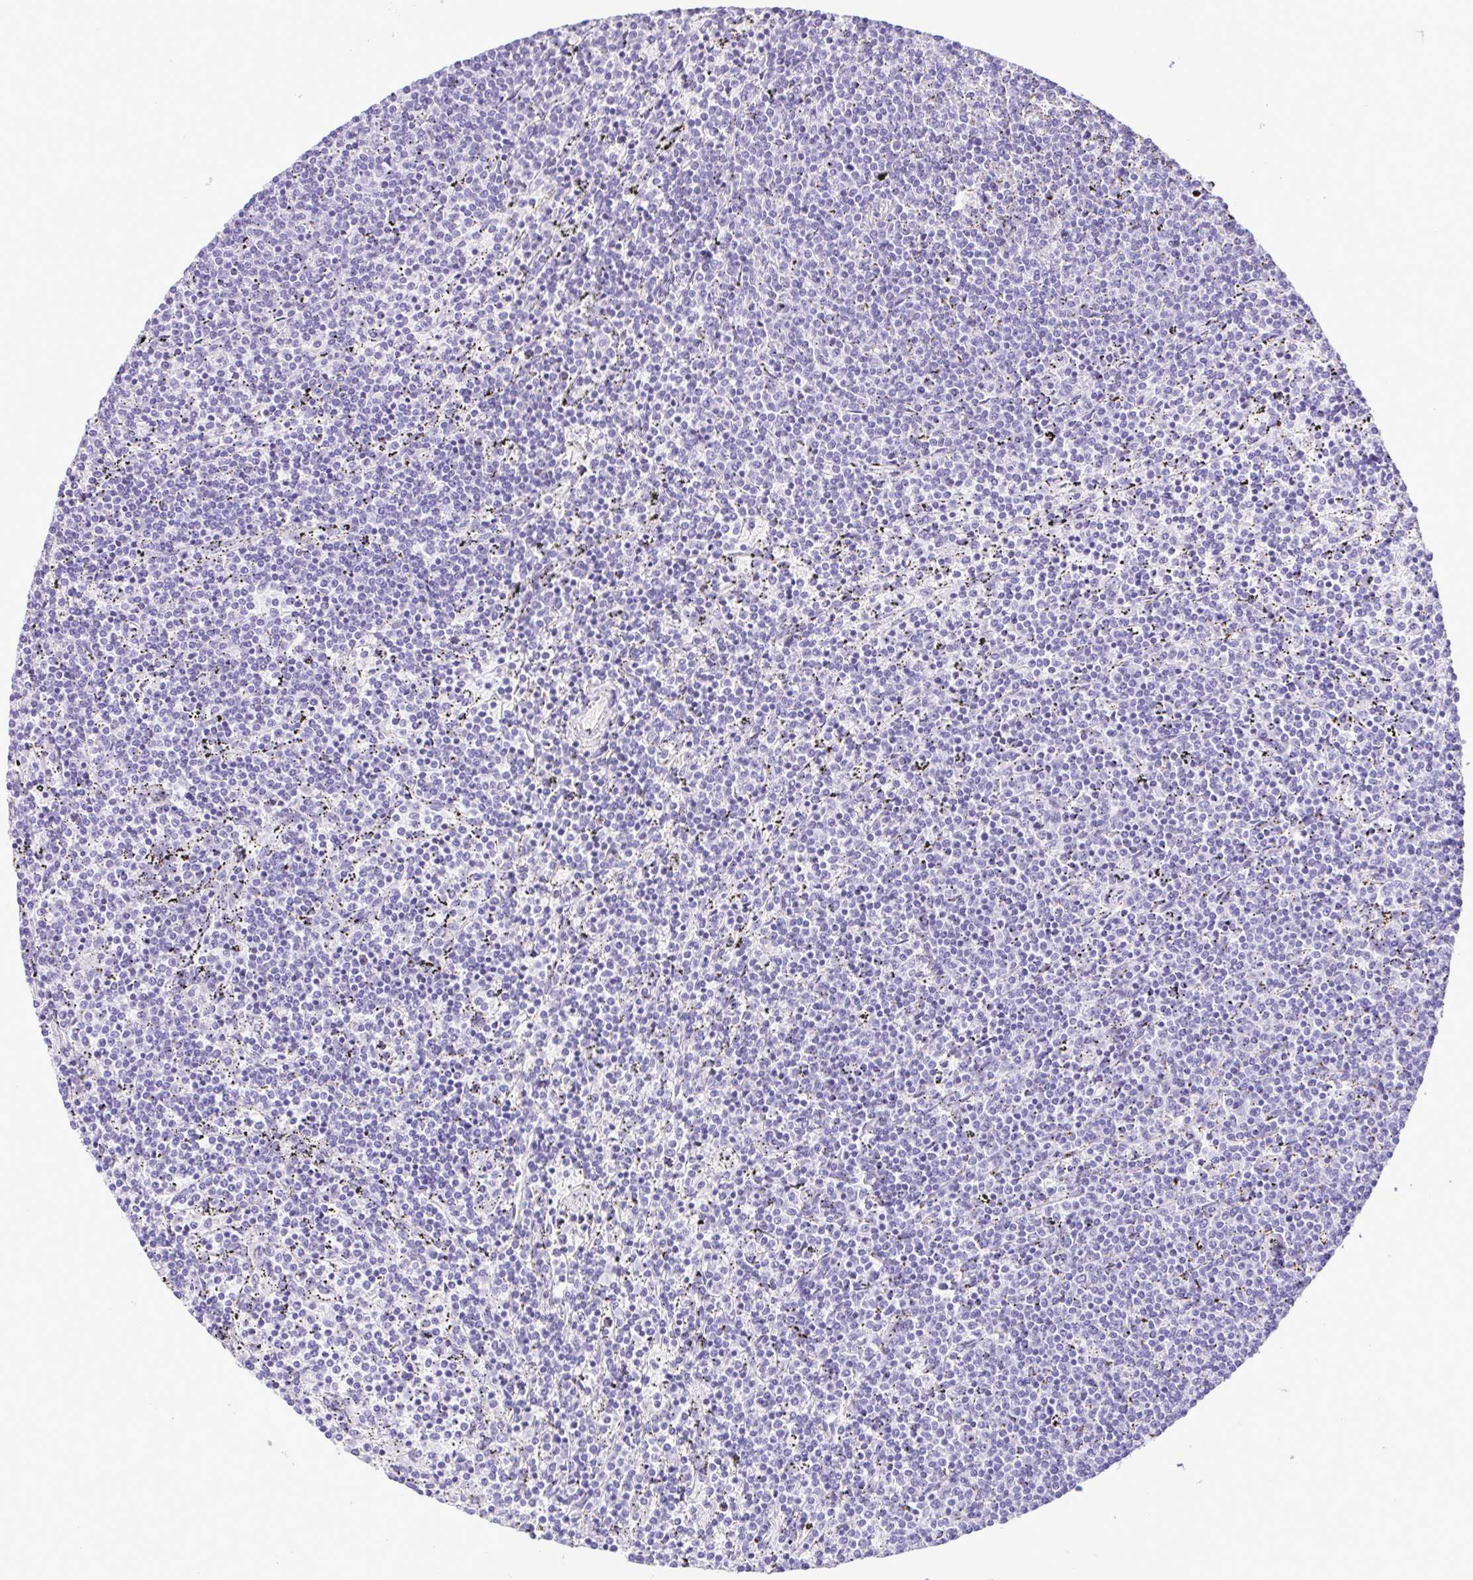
{"staining": {"intensity": "negative", "quantity": "none", "location": "none"}, "tissue": "lymphoma", "cell_type": "Tumor cells", "image_type": "cancer", "snomed": [{"axis": "morphology", "description": "Malignant lymphoma, non-Hodgkin's type, Low grade"}, {"axis": "topography", "description": "Spleen"}], "caption": "A high-resolution micrograph shows IHC staining of lymphoma, which exhibits no significant expression in tumor cells.", "gene": "CASP14", "patient": {"sex": "female", "age": 50}}